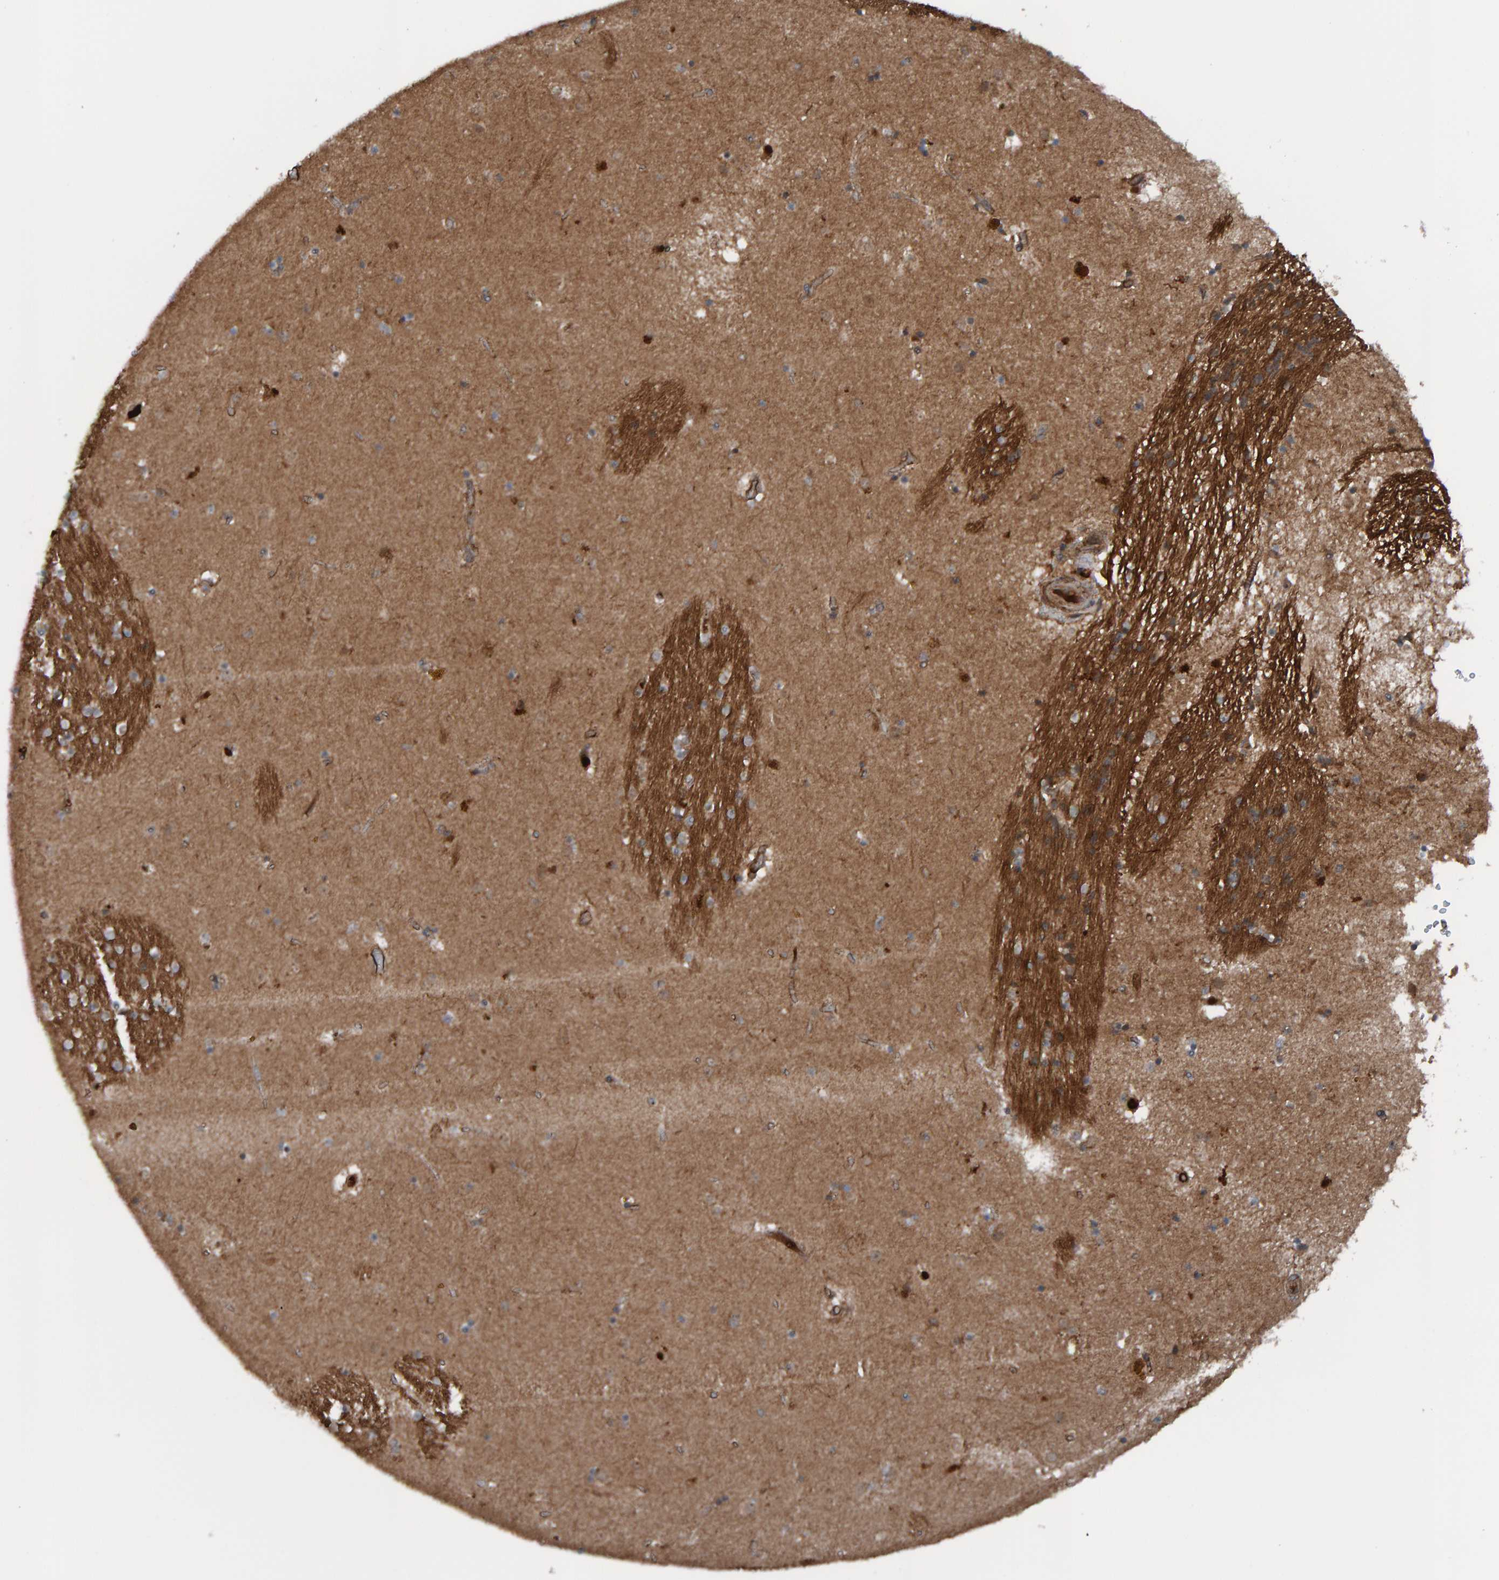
{"staining": {"intensity": "moderate", "quantity": "25%-75%", "location": "cytoplasmic/membranous"}, "tissue": "caudate", "cell_type": "Glial cells", "image_type": "normal", "snomed": [{"axis": "morphology", "description": "Normal tissue, NOS"}, {"axis": "topography", "description": "Lateral ventricle wall"}], "caption": "Protein staining by immunohistochemistry (IHC) exhibits moderate cytoplasmic/membranous staining in about 25%-75% of glial cells in normal caudate.", "gene": "CUEDC1", "patient": {"sex": "male", "age": 70}}